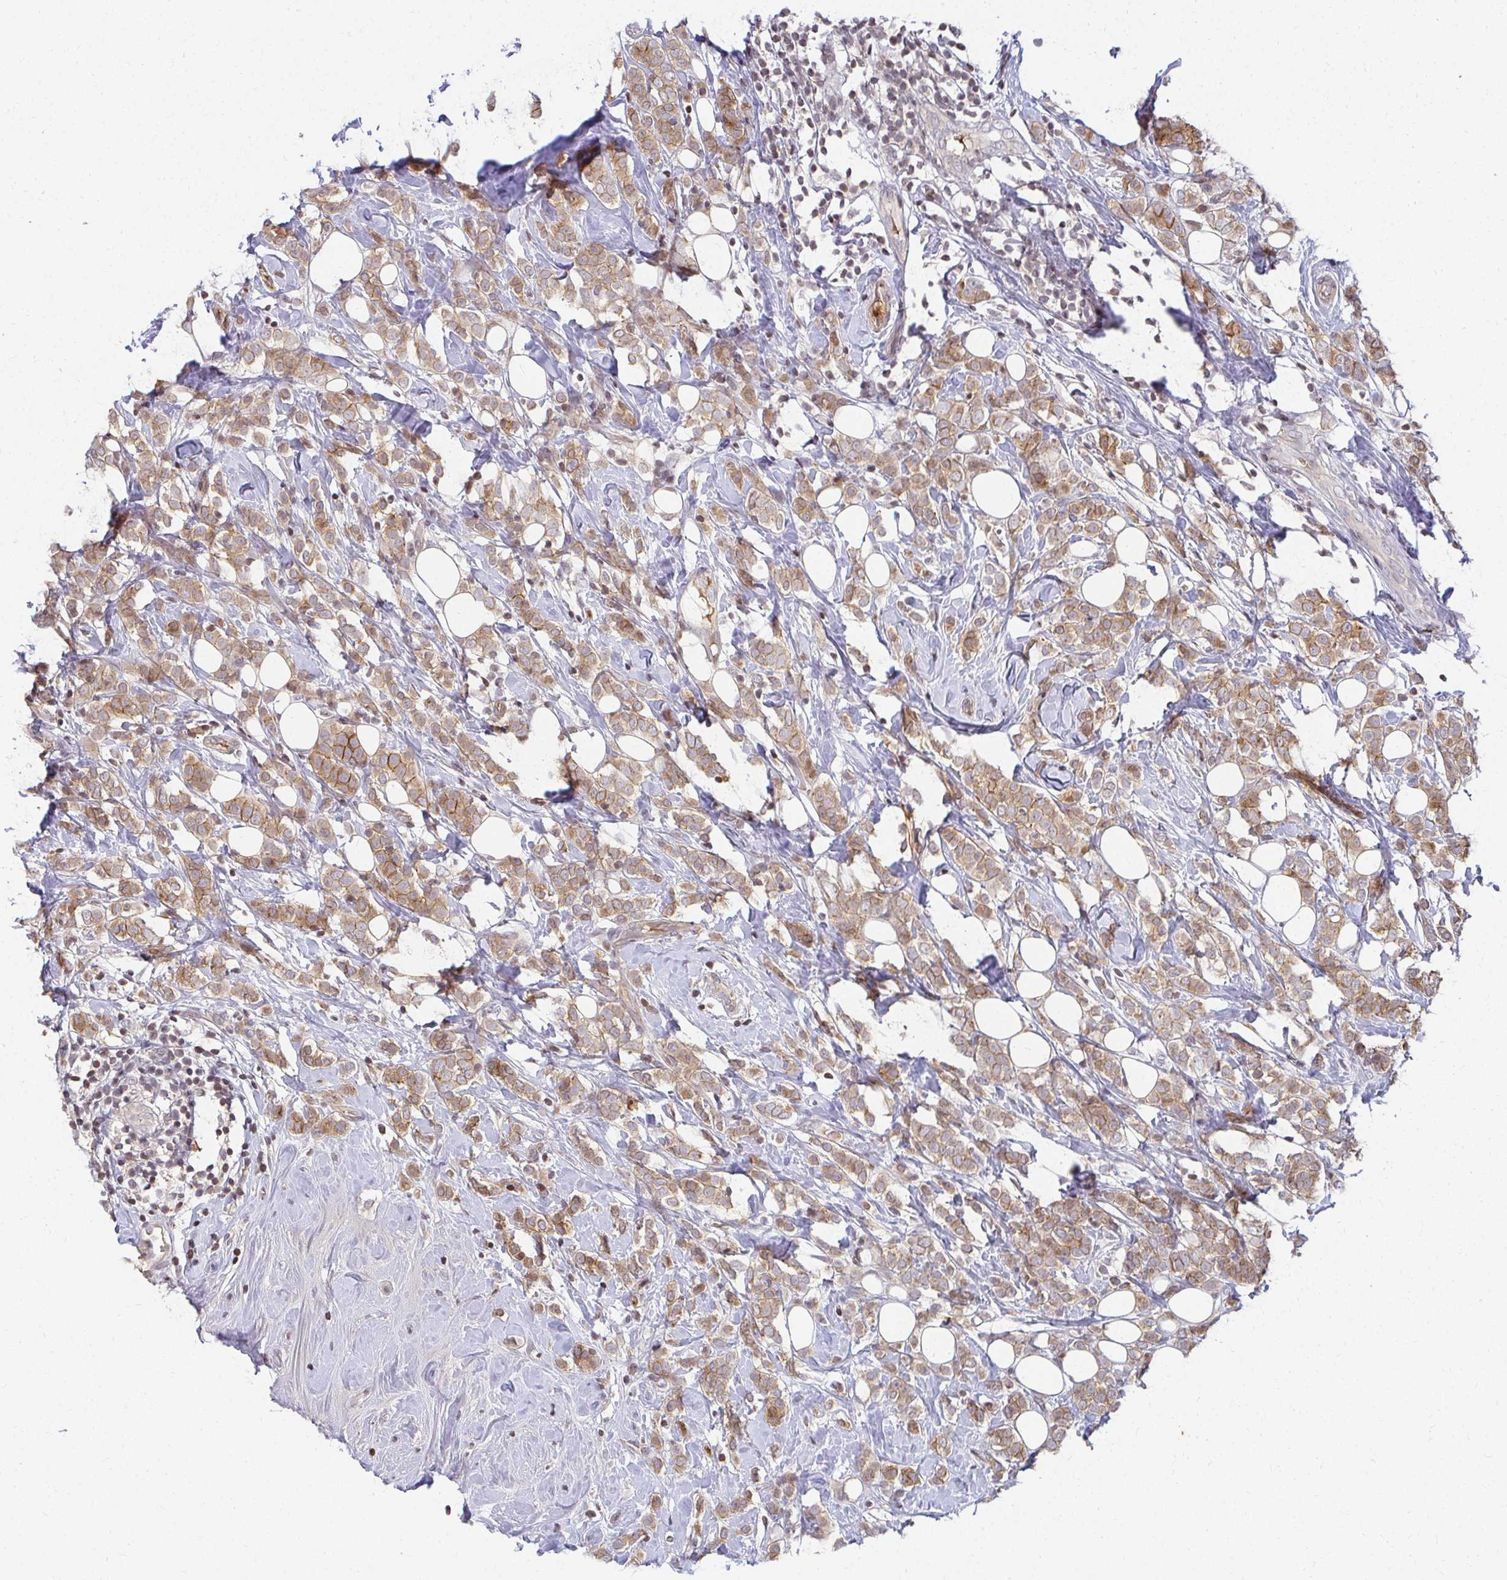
{"staining": {"intensity": "moderate", "quantity": ">75%", "location": "cytoplasmic/membranous"}, "tissue": "breast cancer", "cell_type": "Tumor cells", "image_type": "cancer", "snomed": [{"axis": "morphology", "description": "Lobular carcinoma"}, {"axis": "topography", "description": "Breast"}], "caption": "Moderate cytoplasmic/membranous protein positivity is seen in about >75% of tumor cells in breast lobular carcinoma.", "gene": "ANK3", "patient": {"sex": "female", "age": 49}}